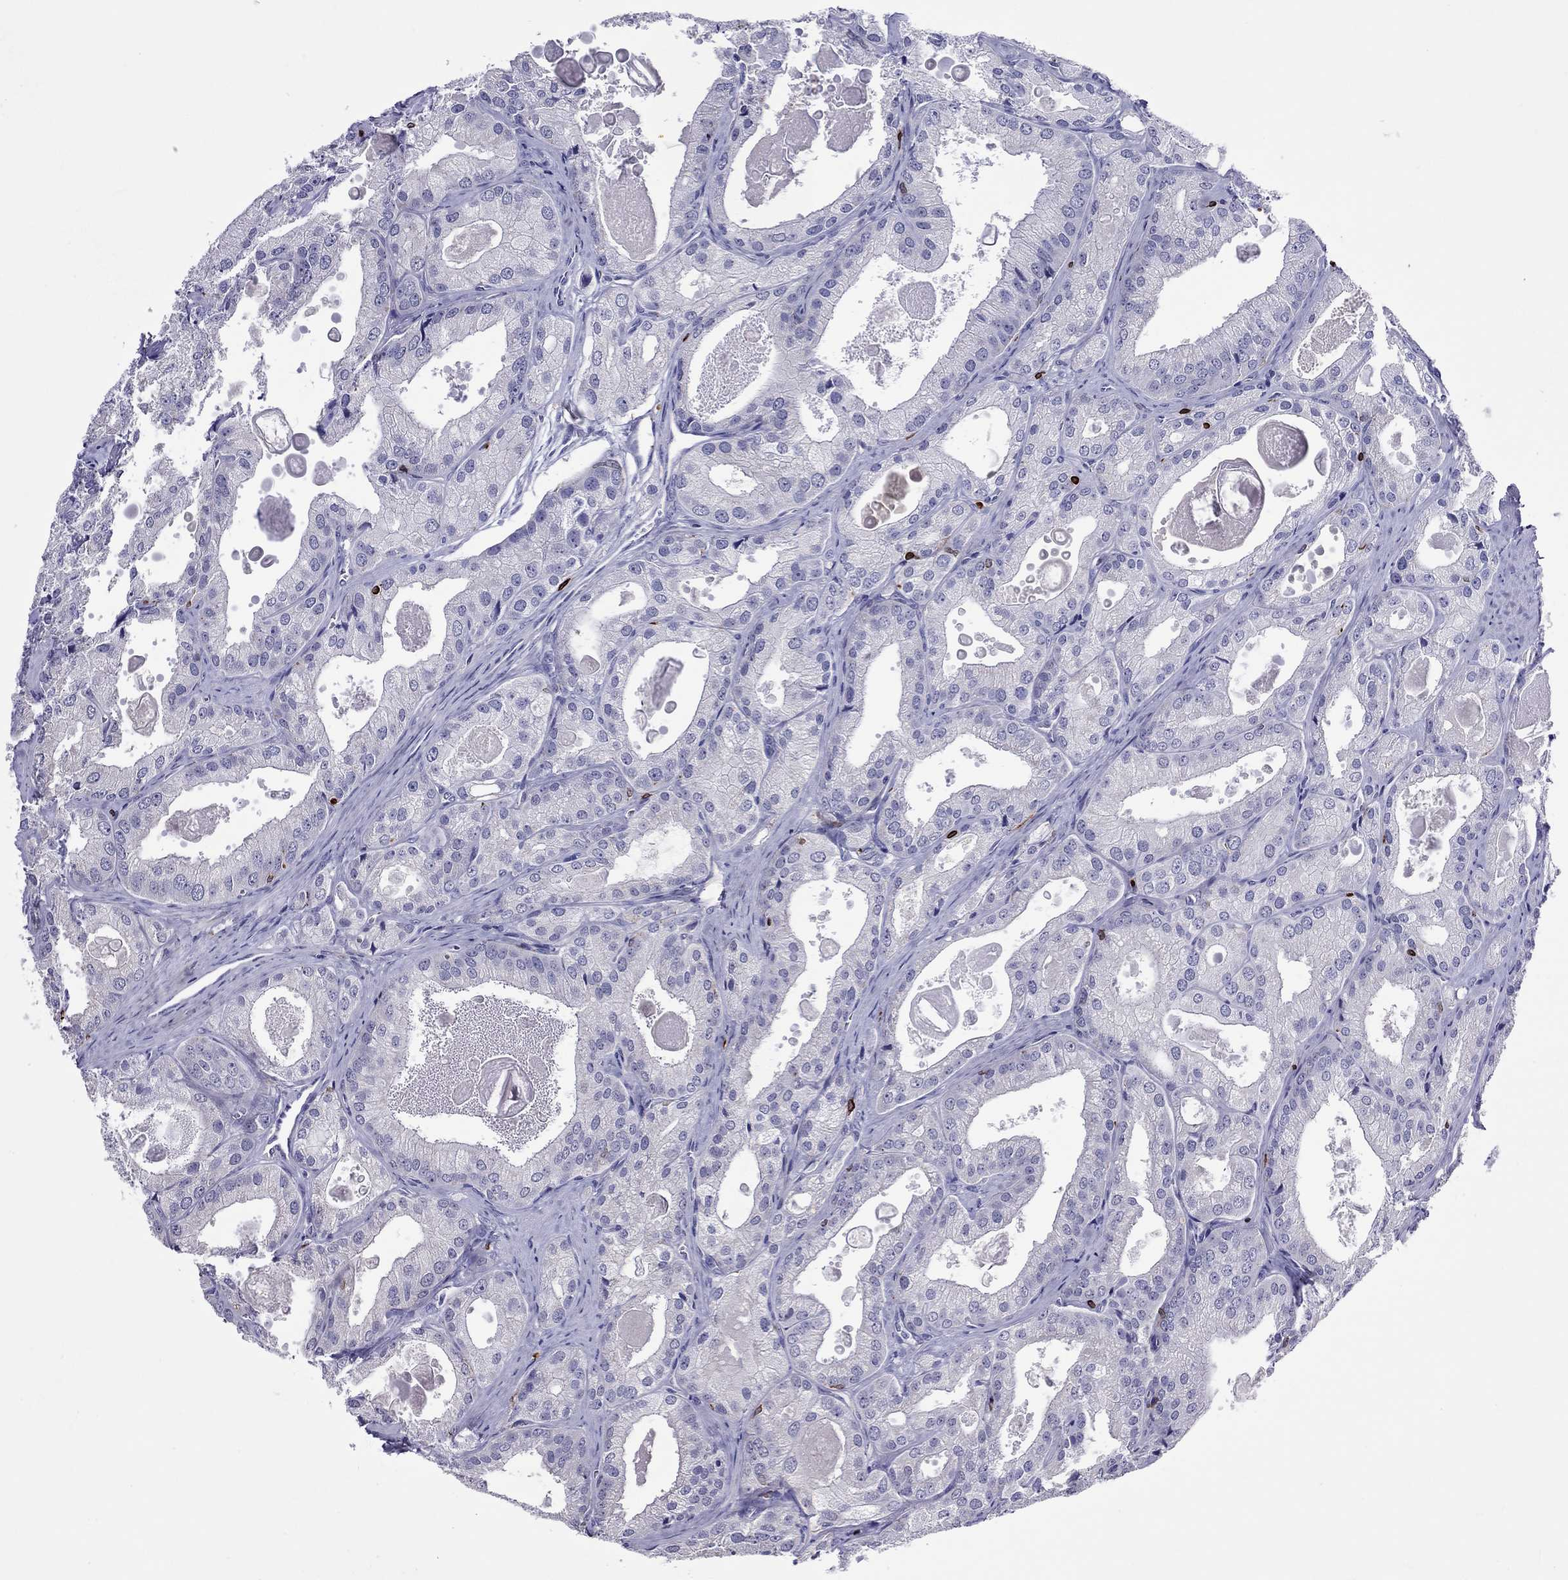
{"staining": {"intensity": "negative", "quantity": "none", "location": "none"}, "tissue": "prostate cancer", "cell_type": "Tumor cells", "image_type": "cancer", "snomed": [{"axis": "morphology", "description": "Adenocarcinoma, NOS"}, {"axis": "morphology", "description": "Adenocarcinoma, High grade"}, {"axis": "topography", "description": "Prostate"}], "caption": "Immunohistochemistry of human prostate cancer exhibits no staining in tumor cells.", "gene": "ADORA2A", "patient": {"sex": "male", "age": 70}}